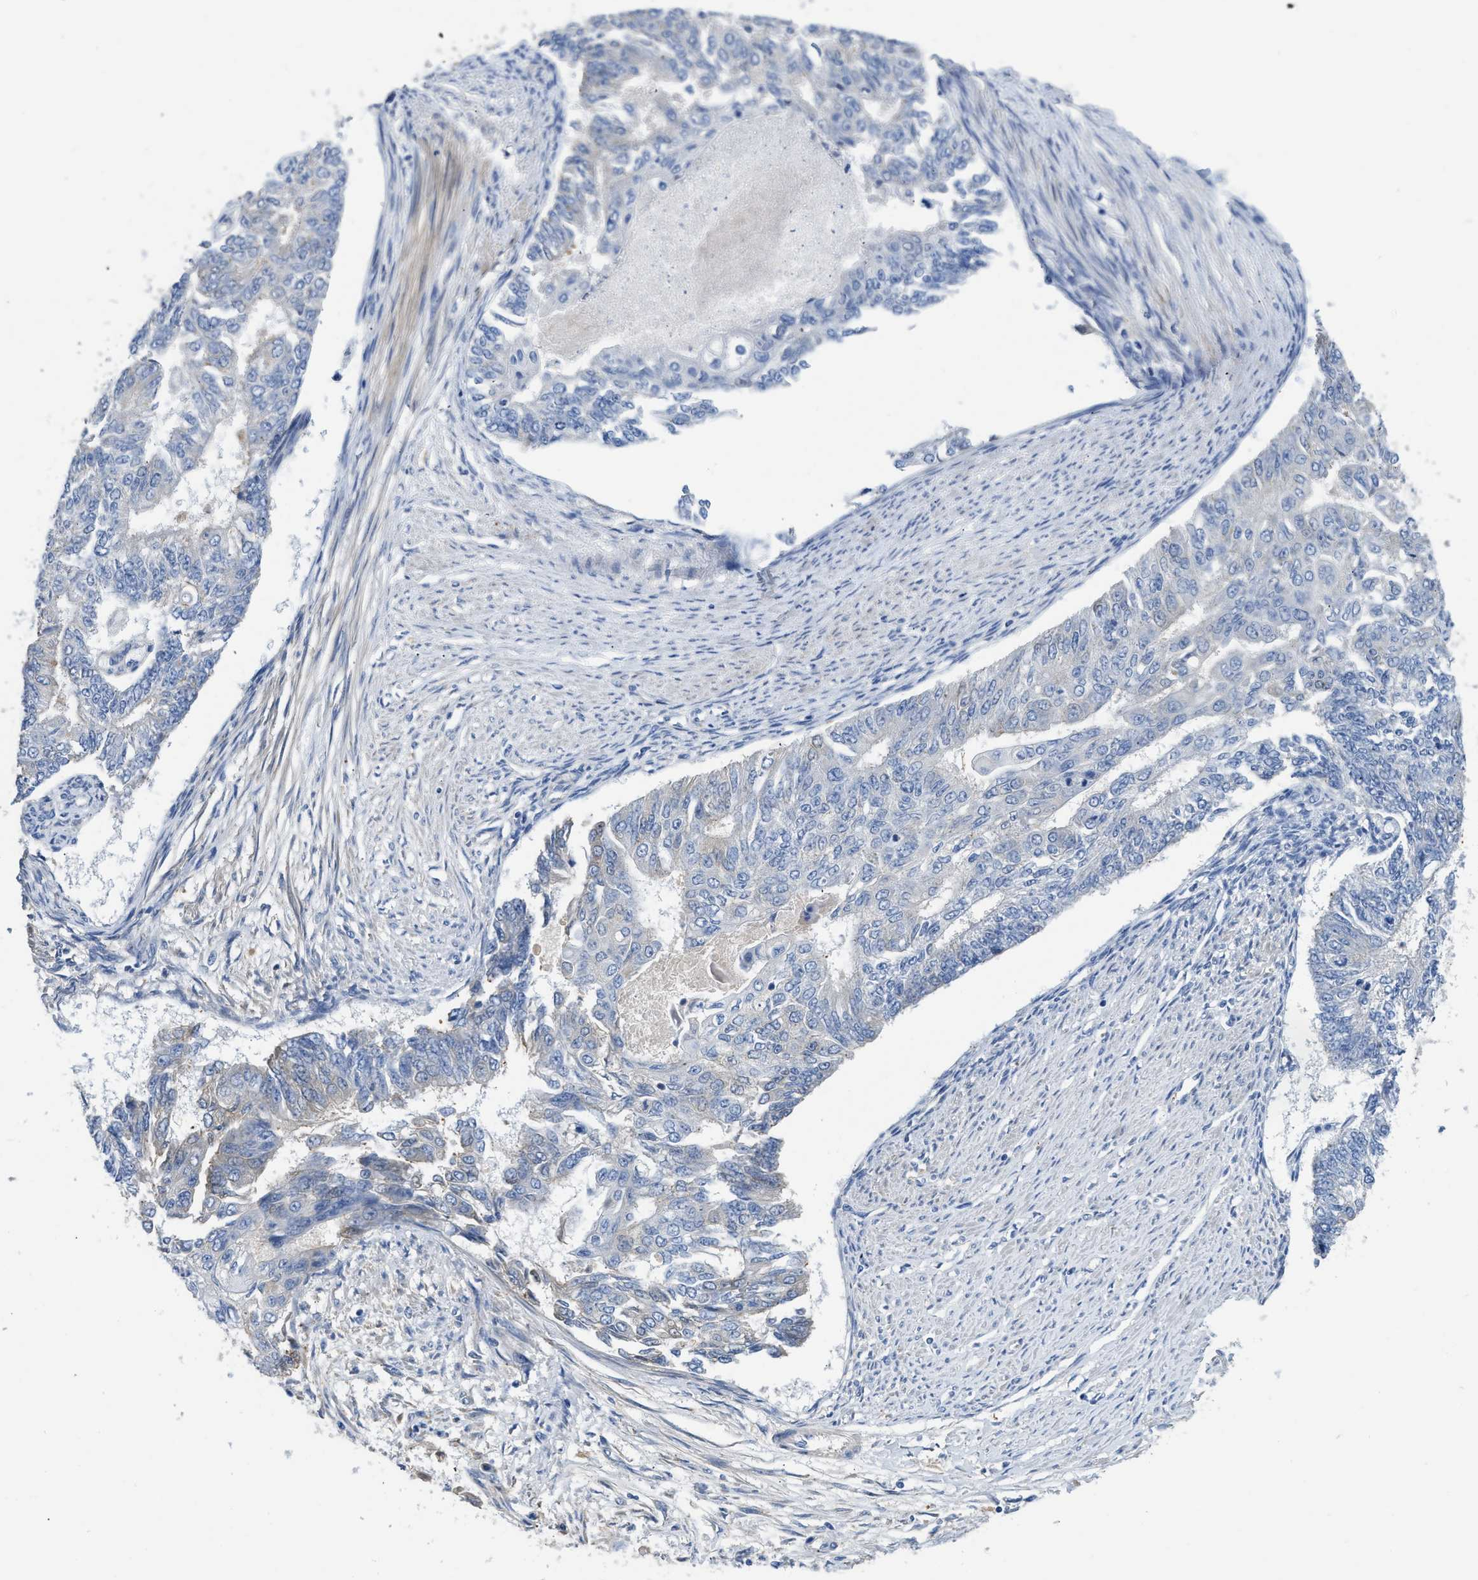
{"staining": {"intensity": "negative", "quantity": "none", "location": "none"}, "tissue": "endometrial cancer", "cell_type": "Tumor cells", "image_type": "cancer", "snomed": [{"axis": "morphology", "description": "Adenocarcinoma, NOS"}, {"axis": "topography", "description": "Endometrium"}], "caption": "An immunohistochemistry micrograph of endometrial cancer (adenocarcinoma) is shown. There is no staining in tumor cells of endometrial cancer (adenocarcinoma).", "gene": "C1S", "patient": {"sex": "female", "age": 32}}